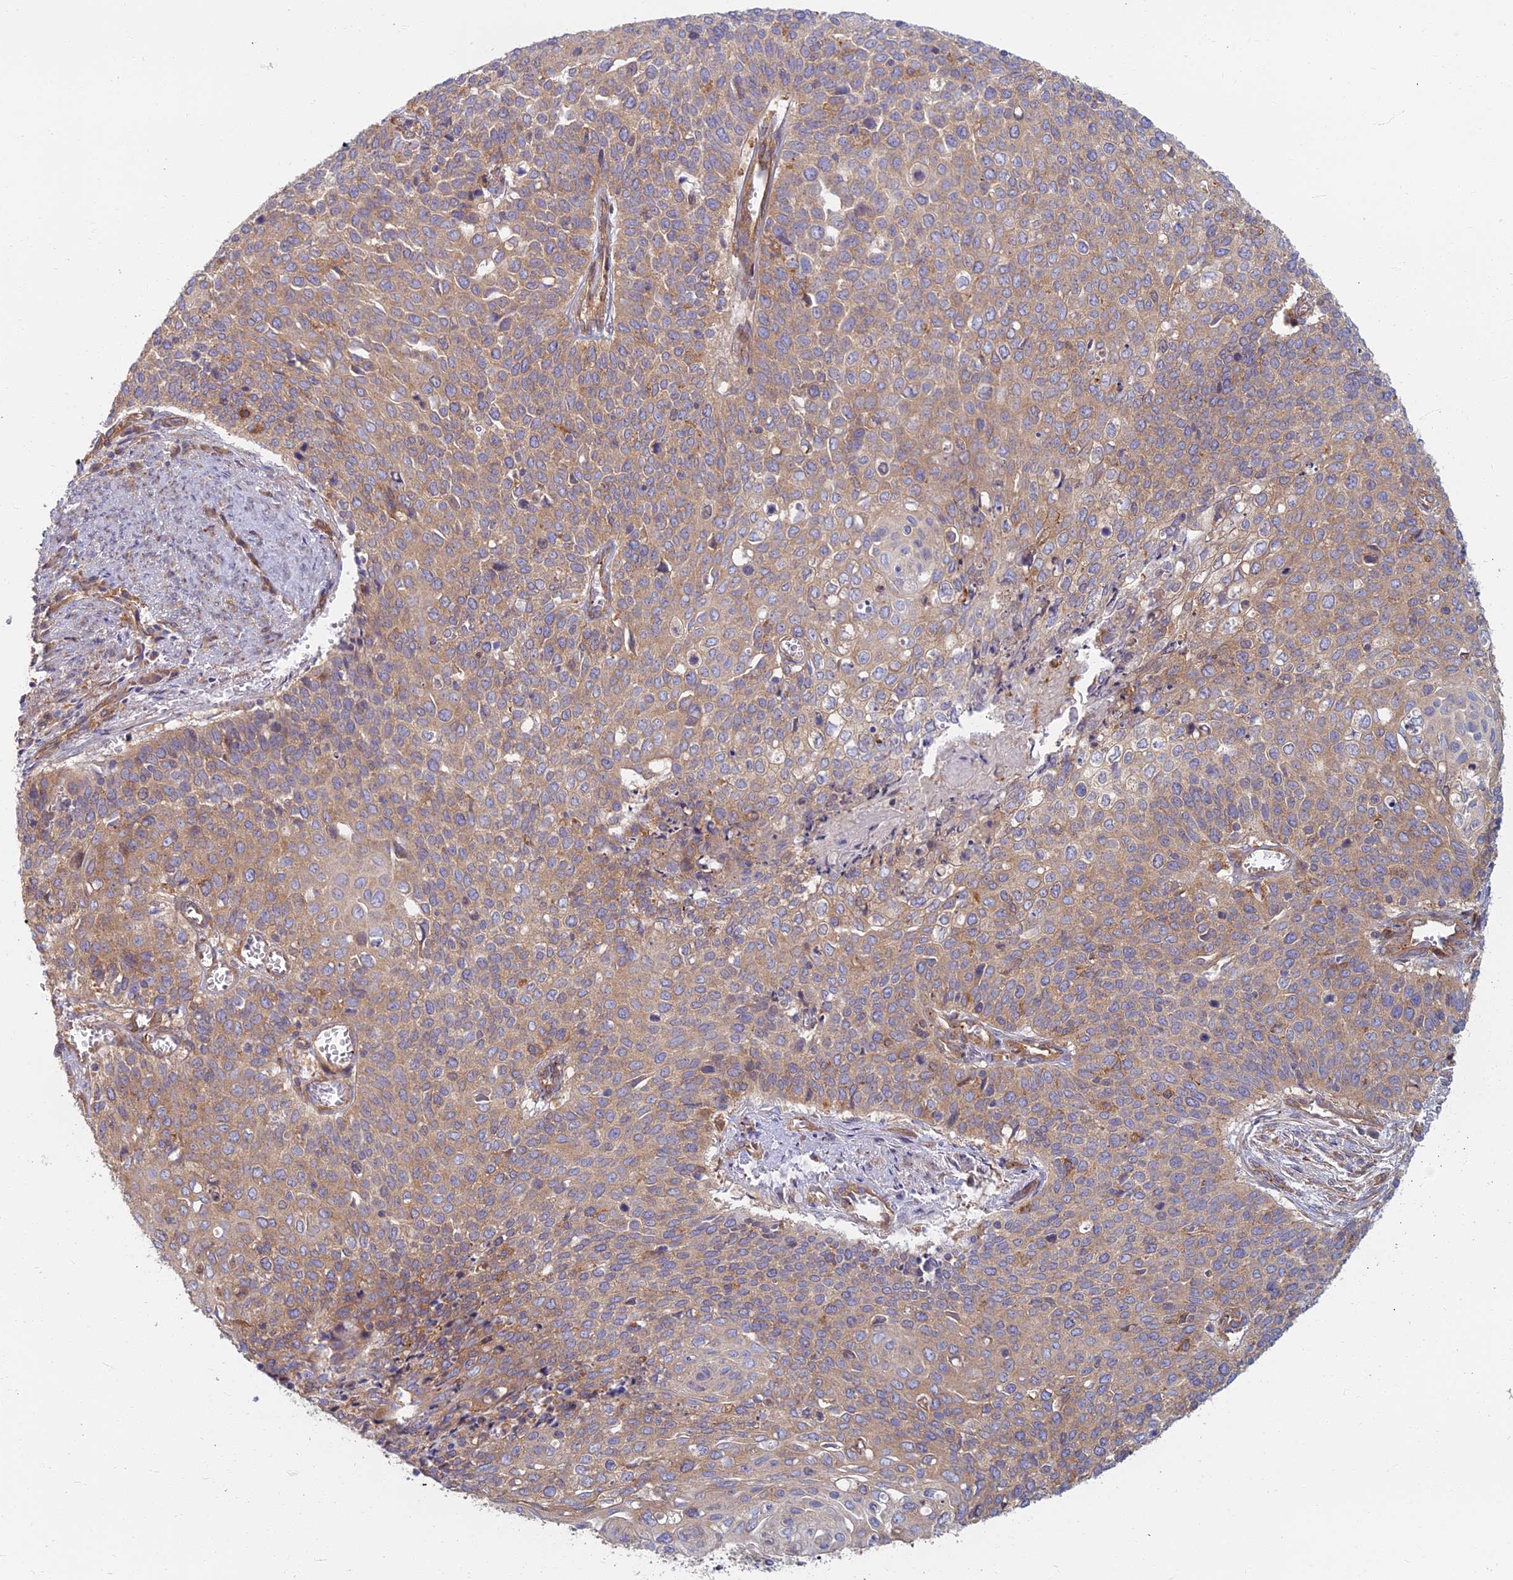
{"staining": {"intensity": "moderate", "quantity": ">75%", "location": "cytoplasmic/membranous"}, "tissue": "cervical cancer", "cell_type": "Tumor cells", "image_type": "cancer", "snomed": [{"axis": "morphology", "description": "Squamous cell carcinoma, NOS"}, {"axis": "topography", "description": "Cervix"}], "caption": "Moderate cytoplasmic/membranous staining is identified in approximately >75% of tumor cells in cervical cancer (squamous cell carcinoma). (DAB (3,3'-diaminobenzidine) IHC, brown staining for protein, blue staining for nuclei).", "gene": "RBSN", "patient": {"sex": "female", "age": 39}}